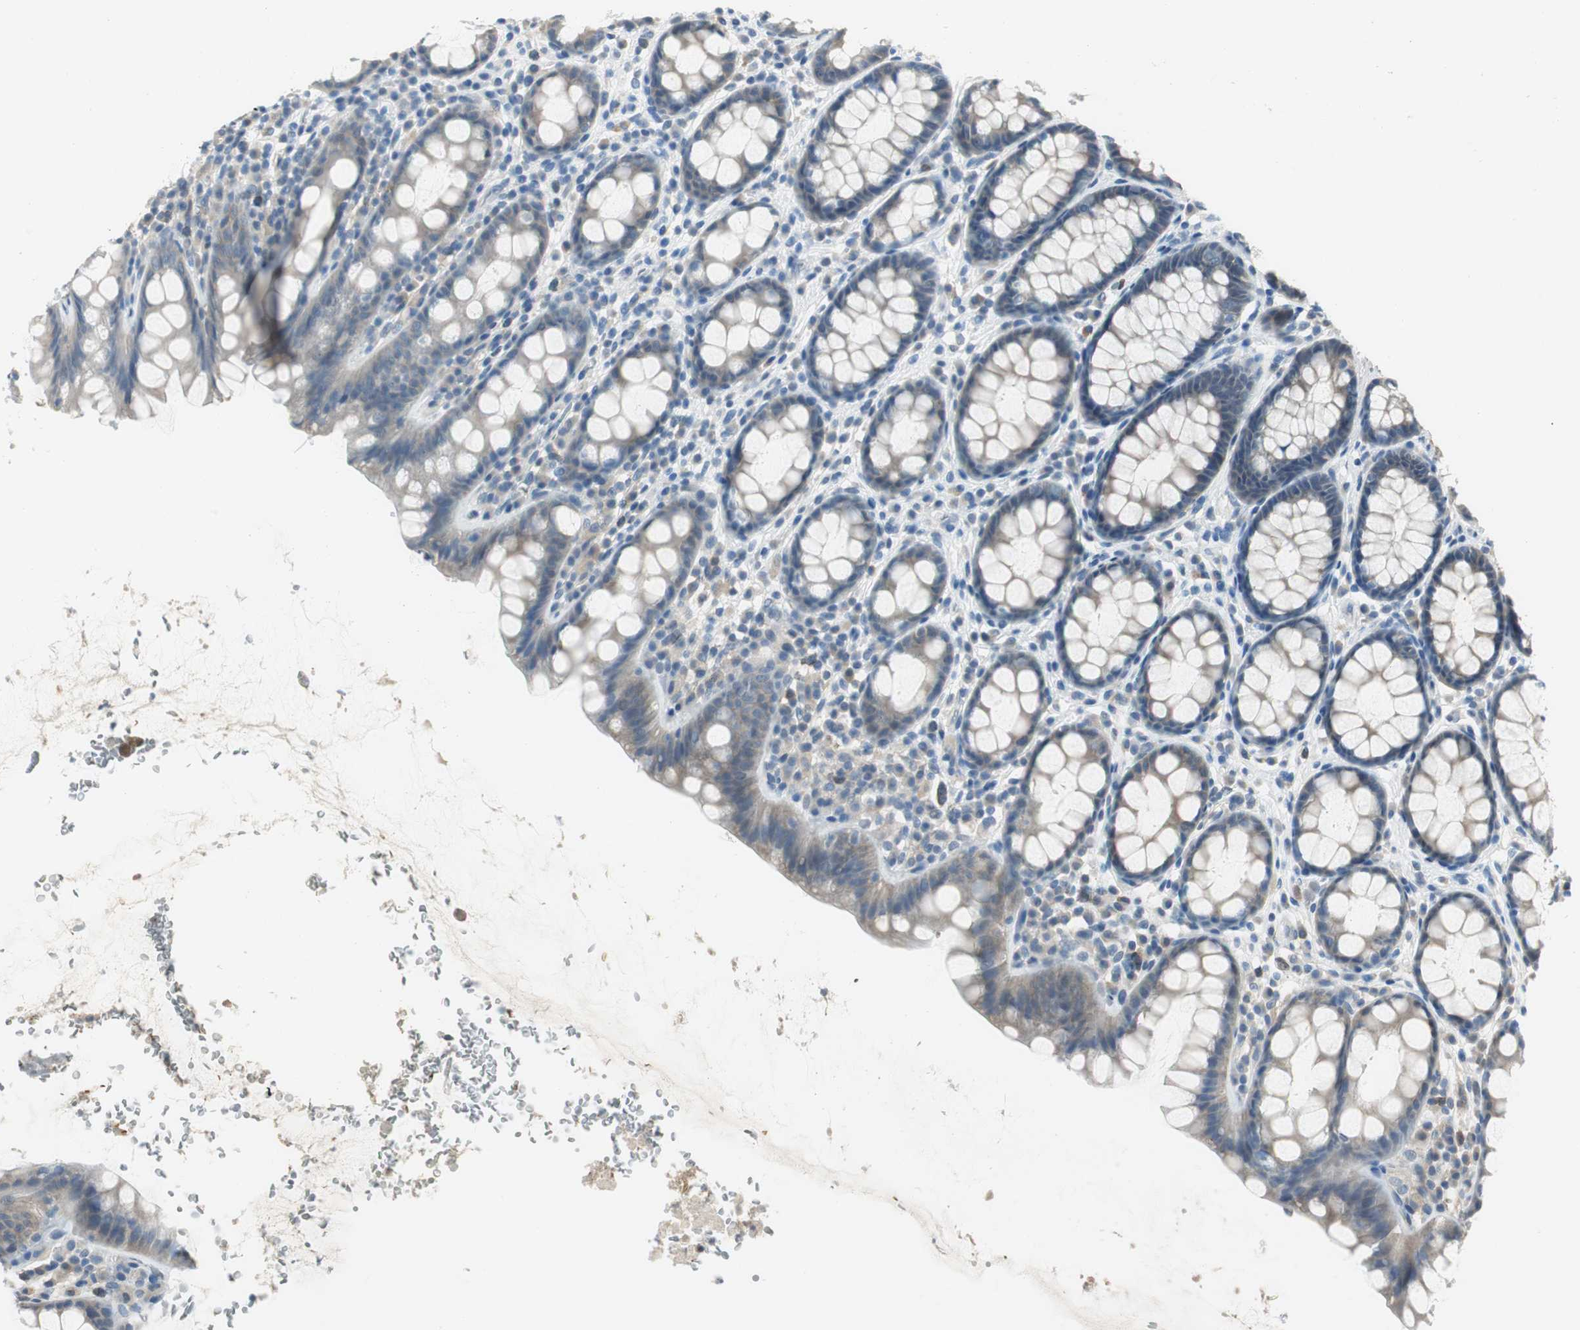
{"staining": {"intensity": "negative", "quantity": "none", "location": "none"}, "tissue": "rectum", "cell_type": "Glandular cells", "image_type": "normal", "snomed": [{"axis": "morphology", "description": "Normal tissue, NOS"}, {"axis": "topography", "description": "Rectum"}], "caption": "Immunohistochemistry of benign human rectum reveals no expression in glandular cells.", "gene": "MSTO1", "patient": {"sex": "male", "age": 92}}